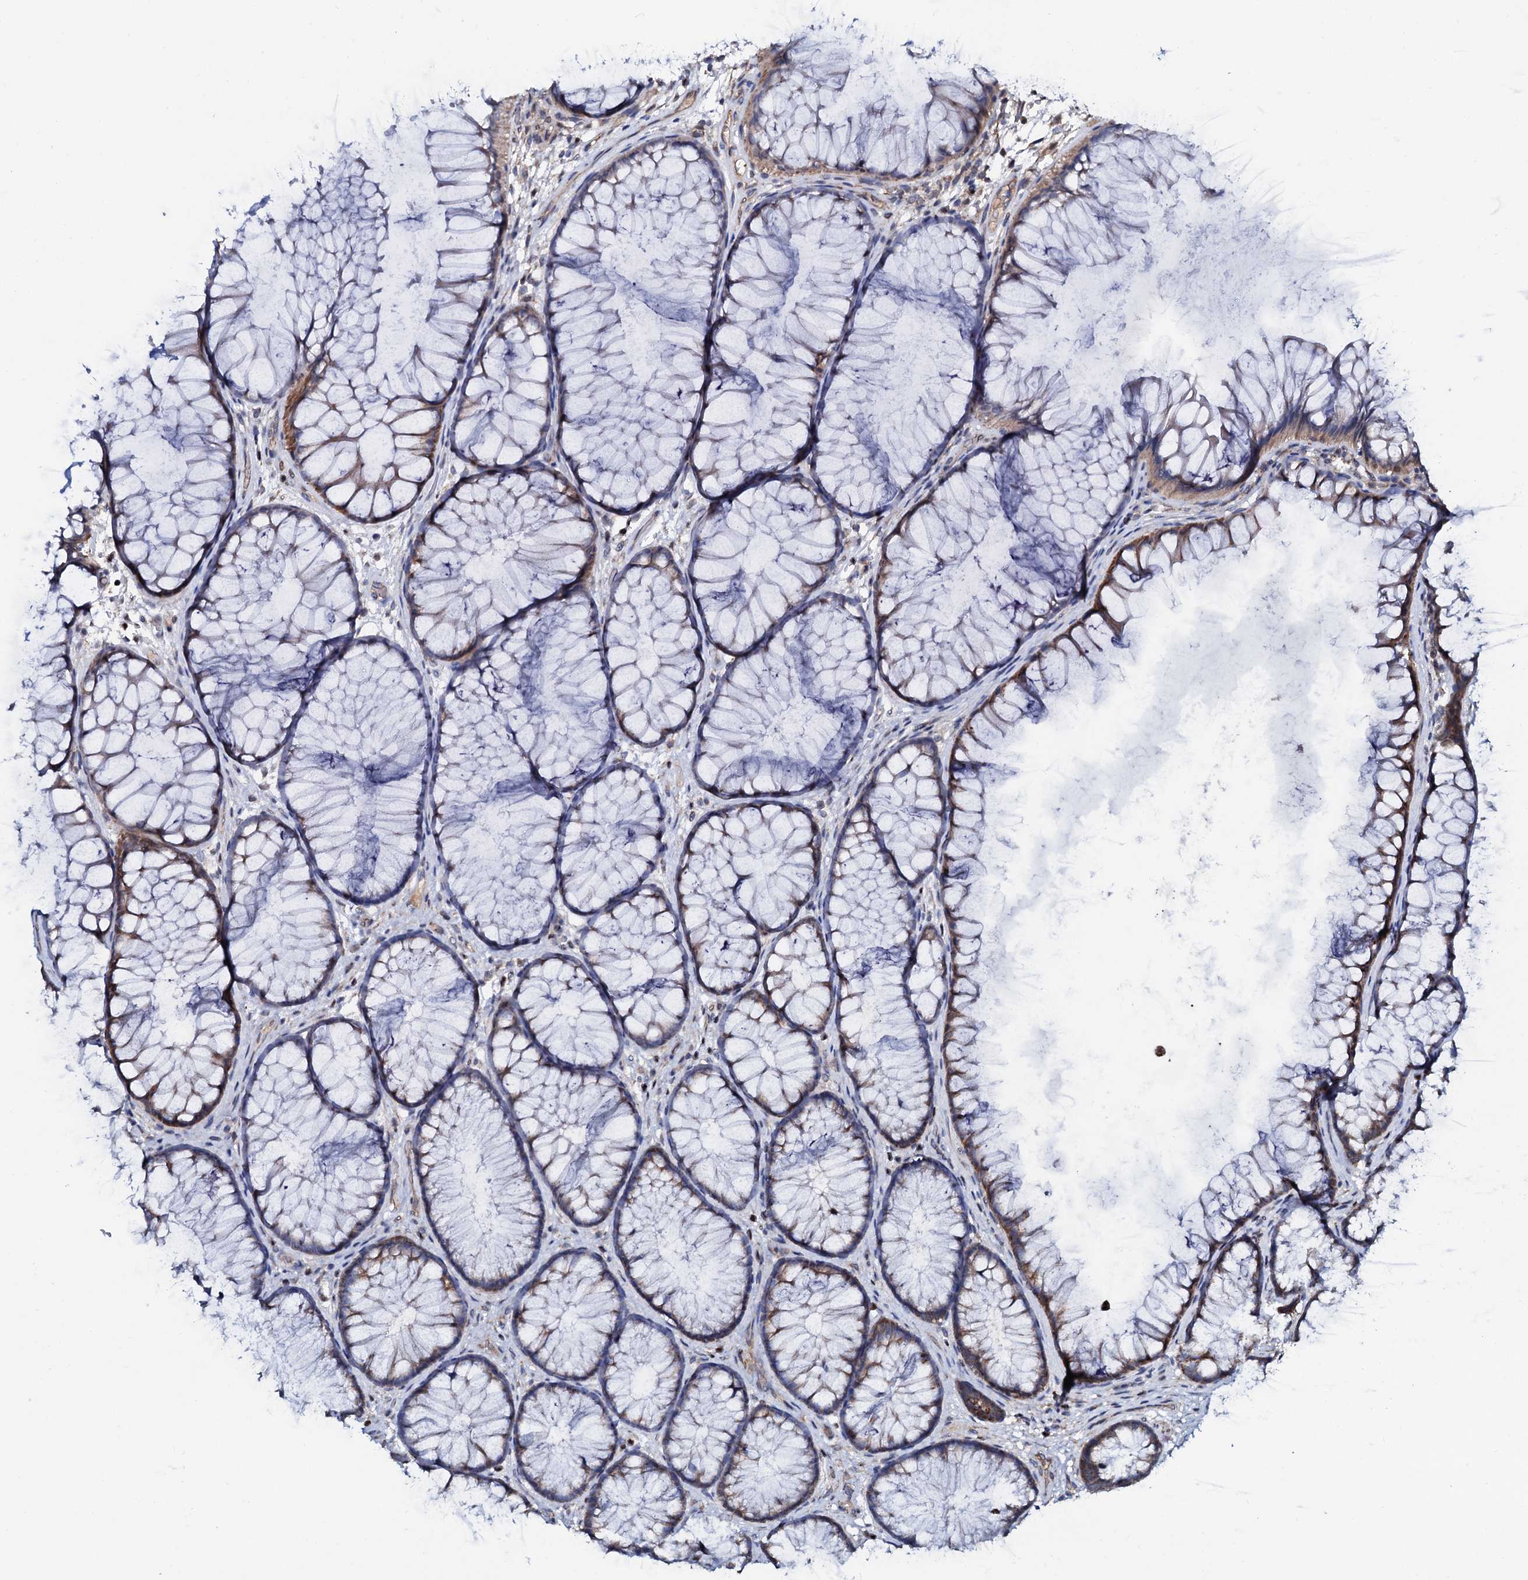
{"staining": {"intensity": "strong", "quantity": ">75%", "location": "cytoplasmic/membranous"}, "tissue": "colon", "cell_type": "Endothelial cells", "image_type": "normal", "snomed": [{"axis": "morphology", "description": "Normal tissue, NOS"}, {"axis": "topography", "description": "Colon"}], "caption": "Colon stained with a brown dye exhibits strong cytoplasmic/membranous positive positivity in approximately >75% of endothelial cells.", "gene": "PPP1R3D", "patient": {"sex": "female", "age": 82}}